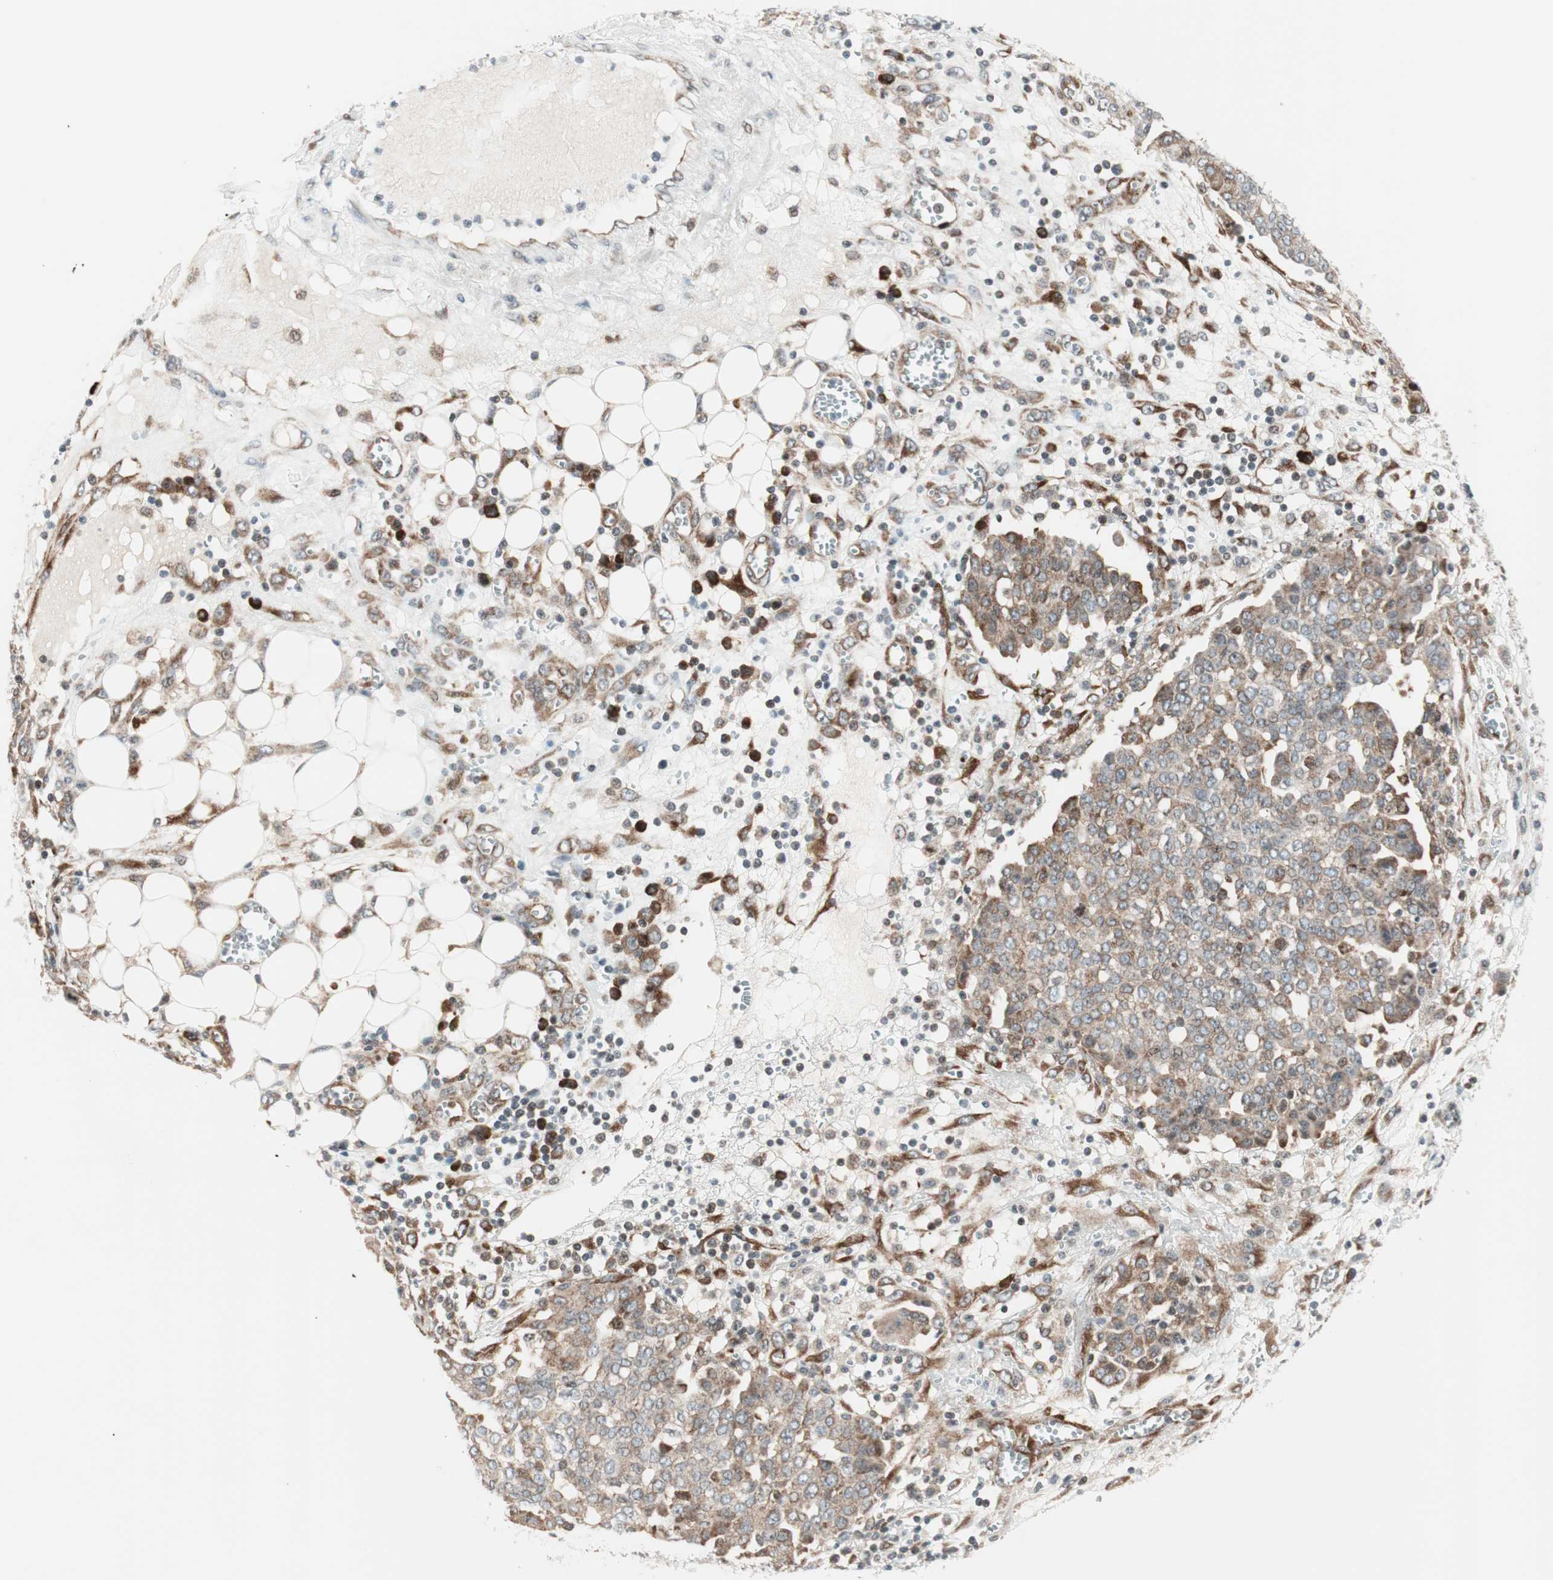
{"staining": {"intensity": "moderate", "quantity": ">75%", "location": "cytoplasmic/membranous"}, "tissue": "ovarian cancer", "cell_type": "Tumor cells", "image_type": "cancer", "snomed": [{"axis": "morphology", "description": "Cystadenocarcinoma, serous, NOS"}, {"axis": "topography", "description": "Soft tissue"}, {"axis": "topography", "description": "Ovary"}], "caption": "Protein expression analysis of ovarian cancer reveals moderate cytoplasmic/membranous positivity in about >75% of tumor cells.", "gene": "TPT1", "patient": {"sex": "female", "age": 57}}